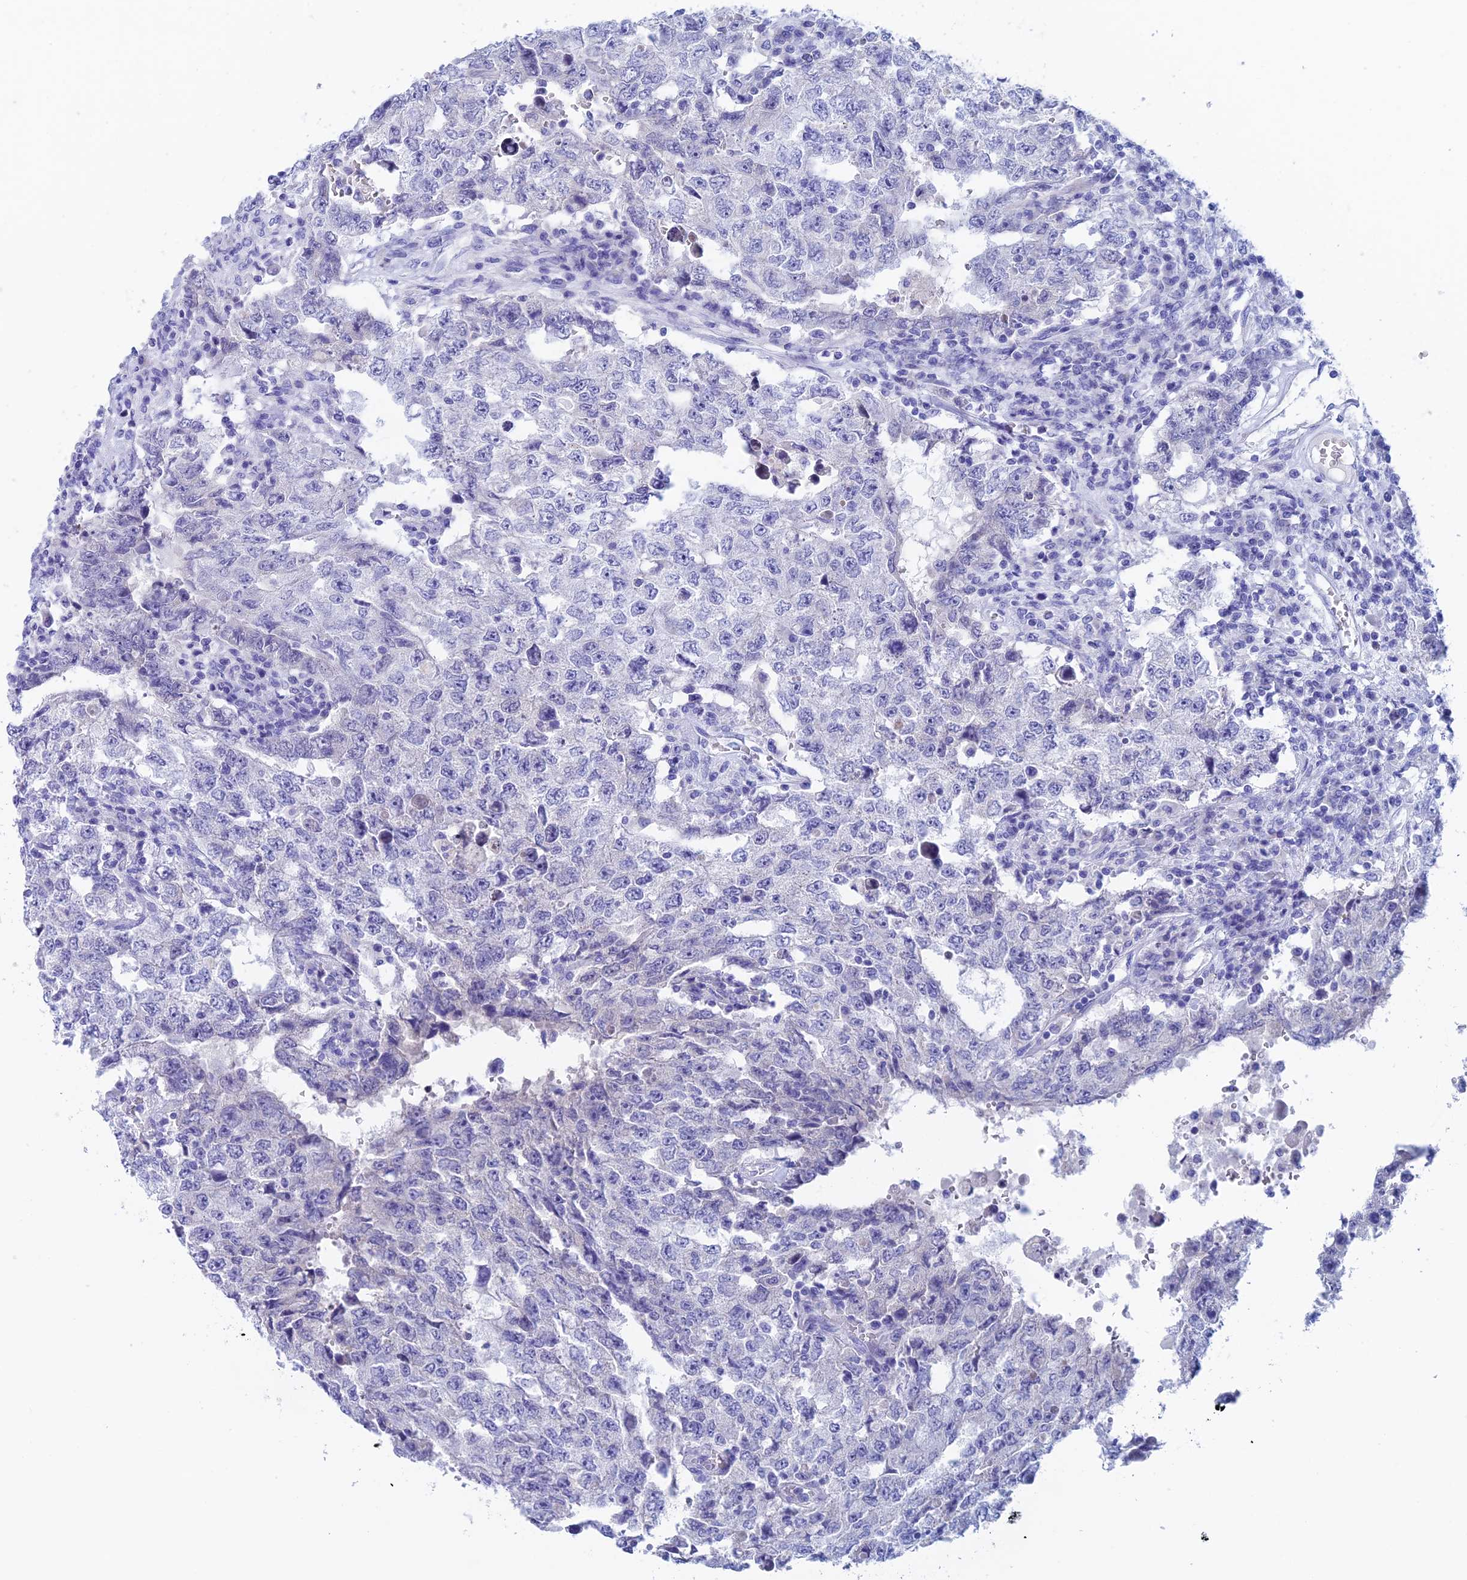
{"staining": {"intensity": "negative", "quantity": "none", "location": "none"}, "tissue": "testis cancer", "cell_type": "Tumor cells", "image_type": "cancer", "snomed": [{"axis": "morphology", "description": "Carcinoma, Embryonal, NOS"}, {"axis": "topography", "description": "Testis"}], "caption": "DAB (3,3'-diaminobenzidine) immunohistochemical staining of human testis cancer (embryonal carcinoma) demonstrates no significant expression in tumor cells.", "gene": "PSMC3IP", "patient": {"sex": "male", "age": 26}}